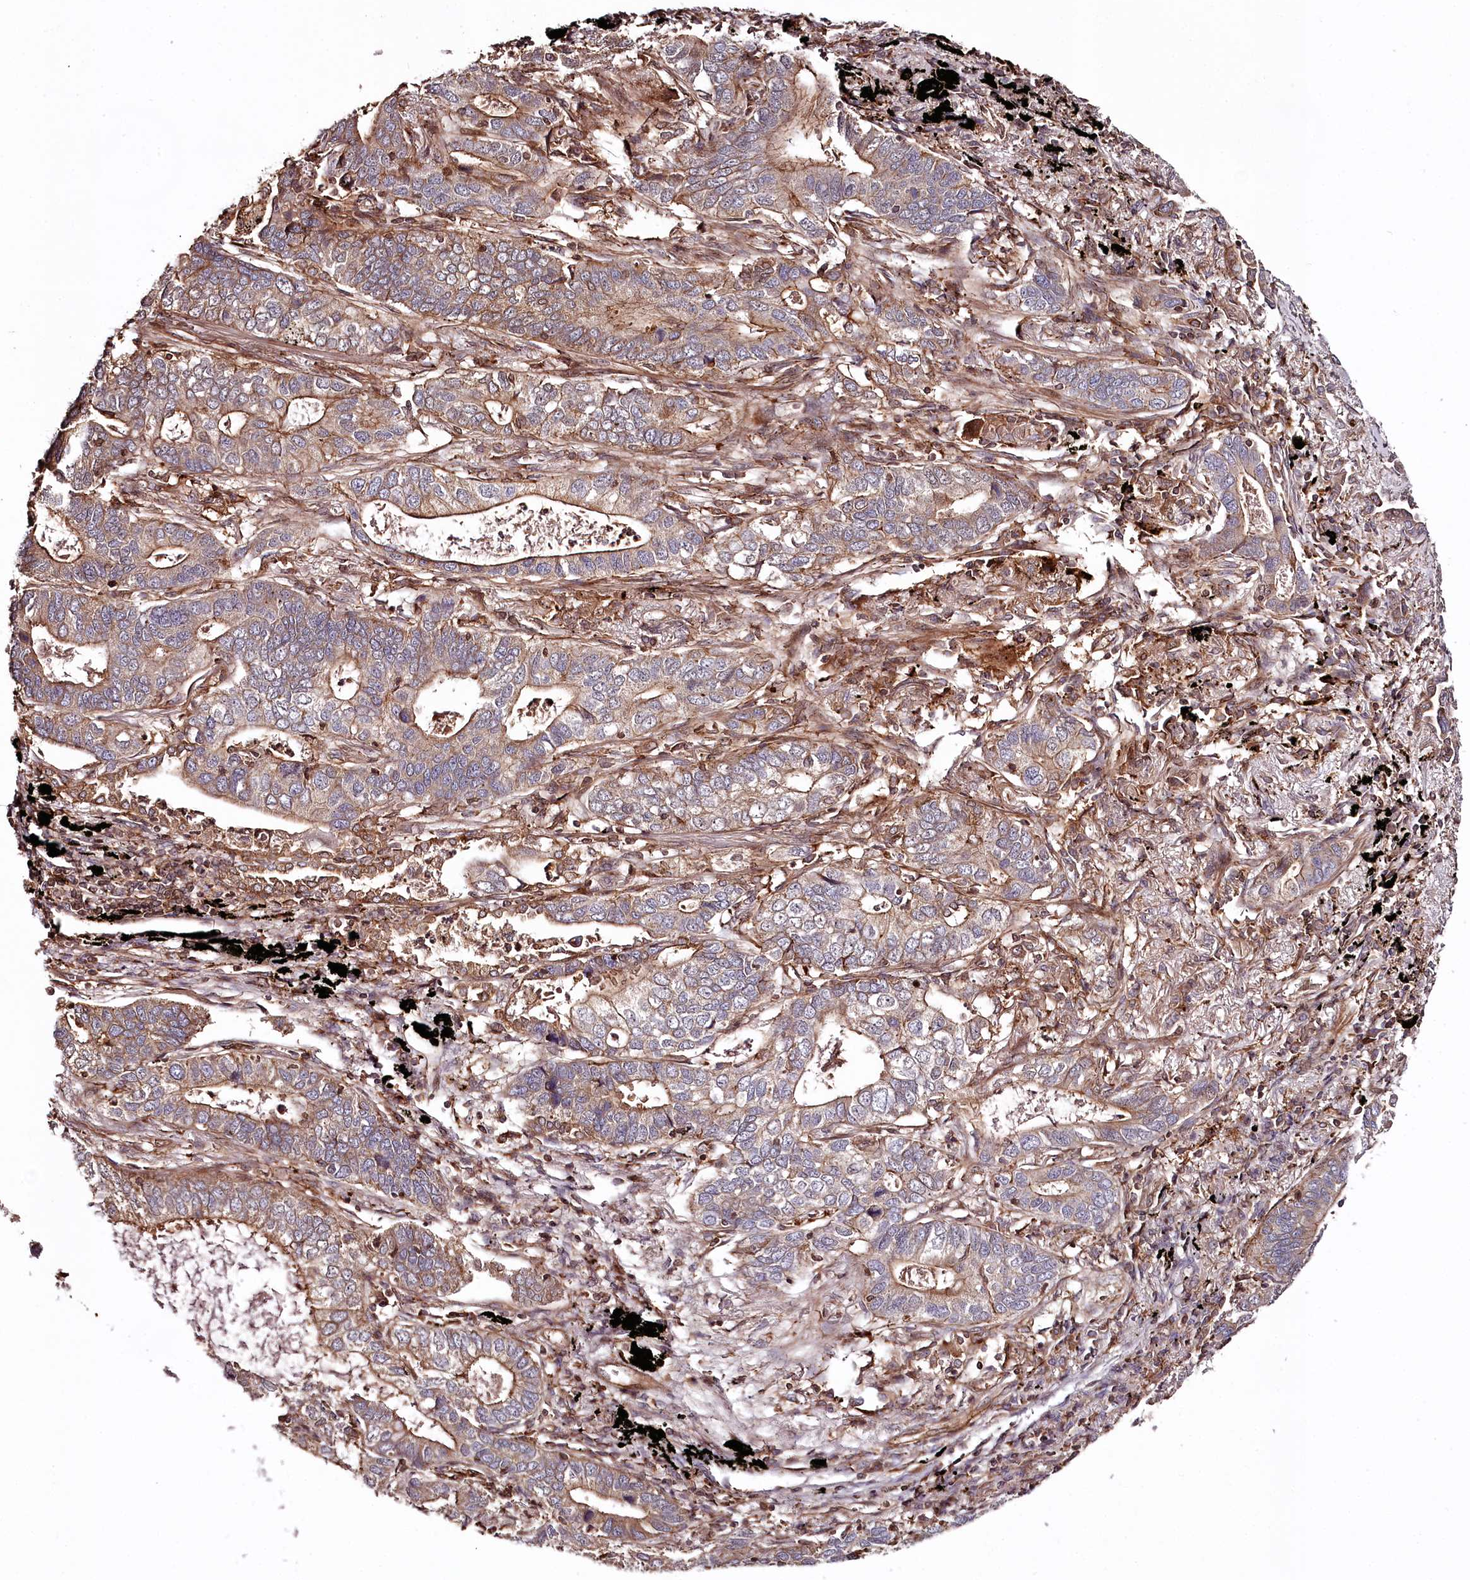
{"staining": {"intensity": "moderate", "quantity": ">75%", "location": "cytoplasmic/membranous"}, "tissue": "lung cancer", "cell_type": "Tumor cells", "image_type": "cancer", "snomed": [{"axis": "morphology", "description": "Adenocarcinoma, NOS"}, {"axis": "topography", "description": "Lung"}], "caption": "The histopathology image displays immunohistochemical staining of lung cancer. There is moderate cytoplasmic/membranous positivity is appreciated in approximately >75% of tumor cells.", "gene": "KIF14", "patient": {"sex": "male", "age": 67}}